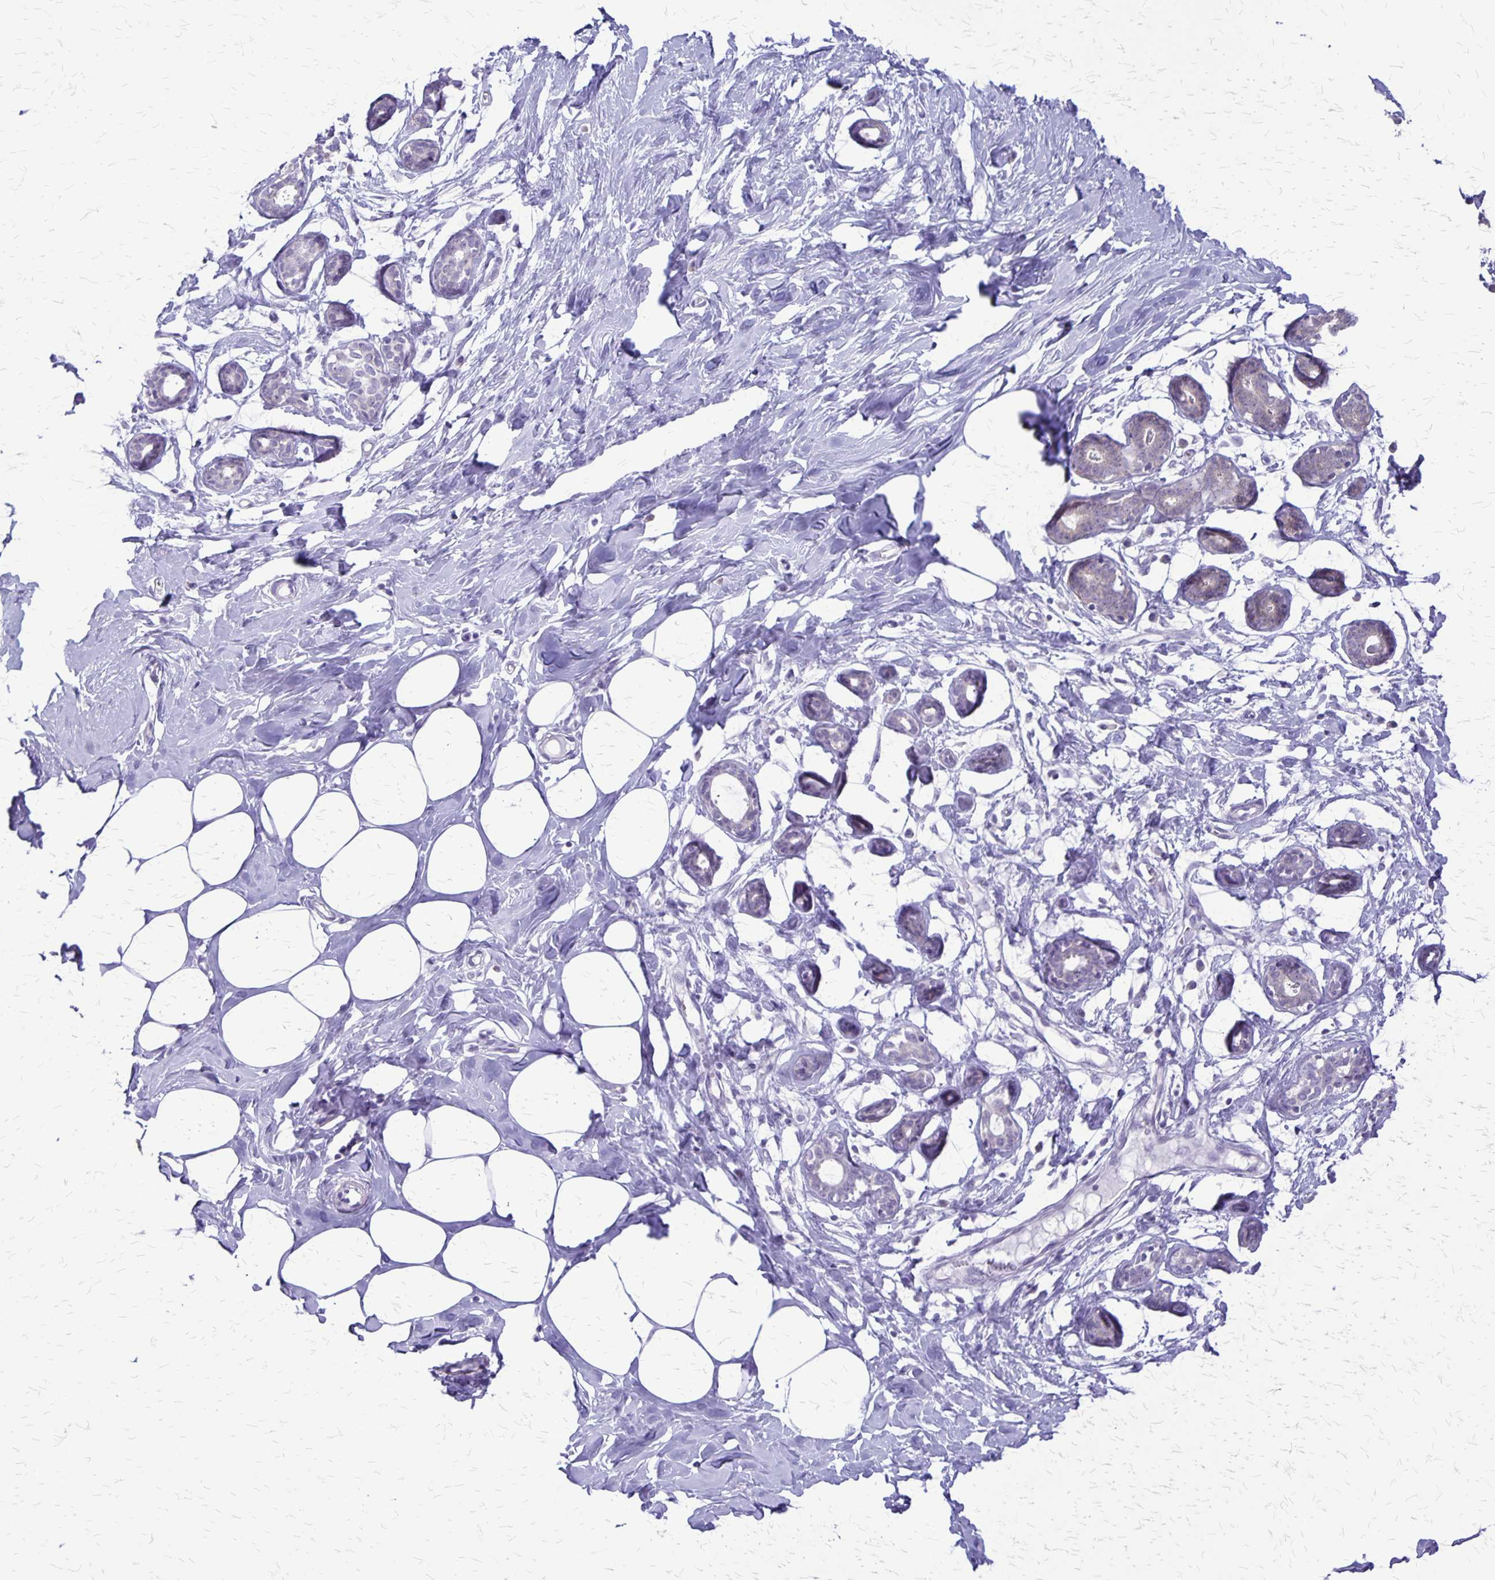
{"staining": {"intensity": "negative", "quantity": "none", "location": "none"}, "tissue": "breast", "cell_type": "Adipocytes", "image_type": "normal", "snomed": [{"axis": "morphology", "description": "Normal tissue, NOS"}, {"axis": "topography", "description": "Breast"}], "caption": "Micrograph shows no significant protein staining in adipocytes of benign breast.", "gene": "PLXNB3", "patient": {"sex": "female", "age": 27}}